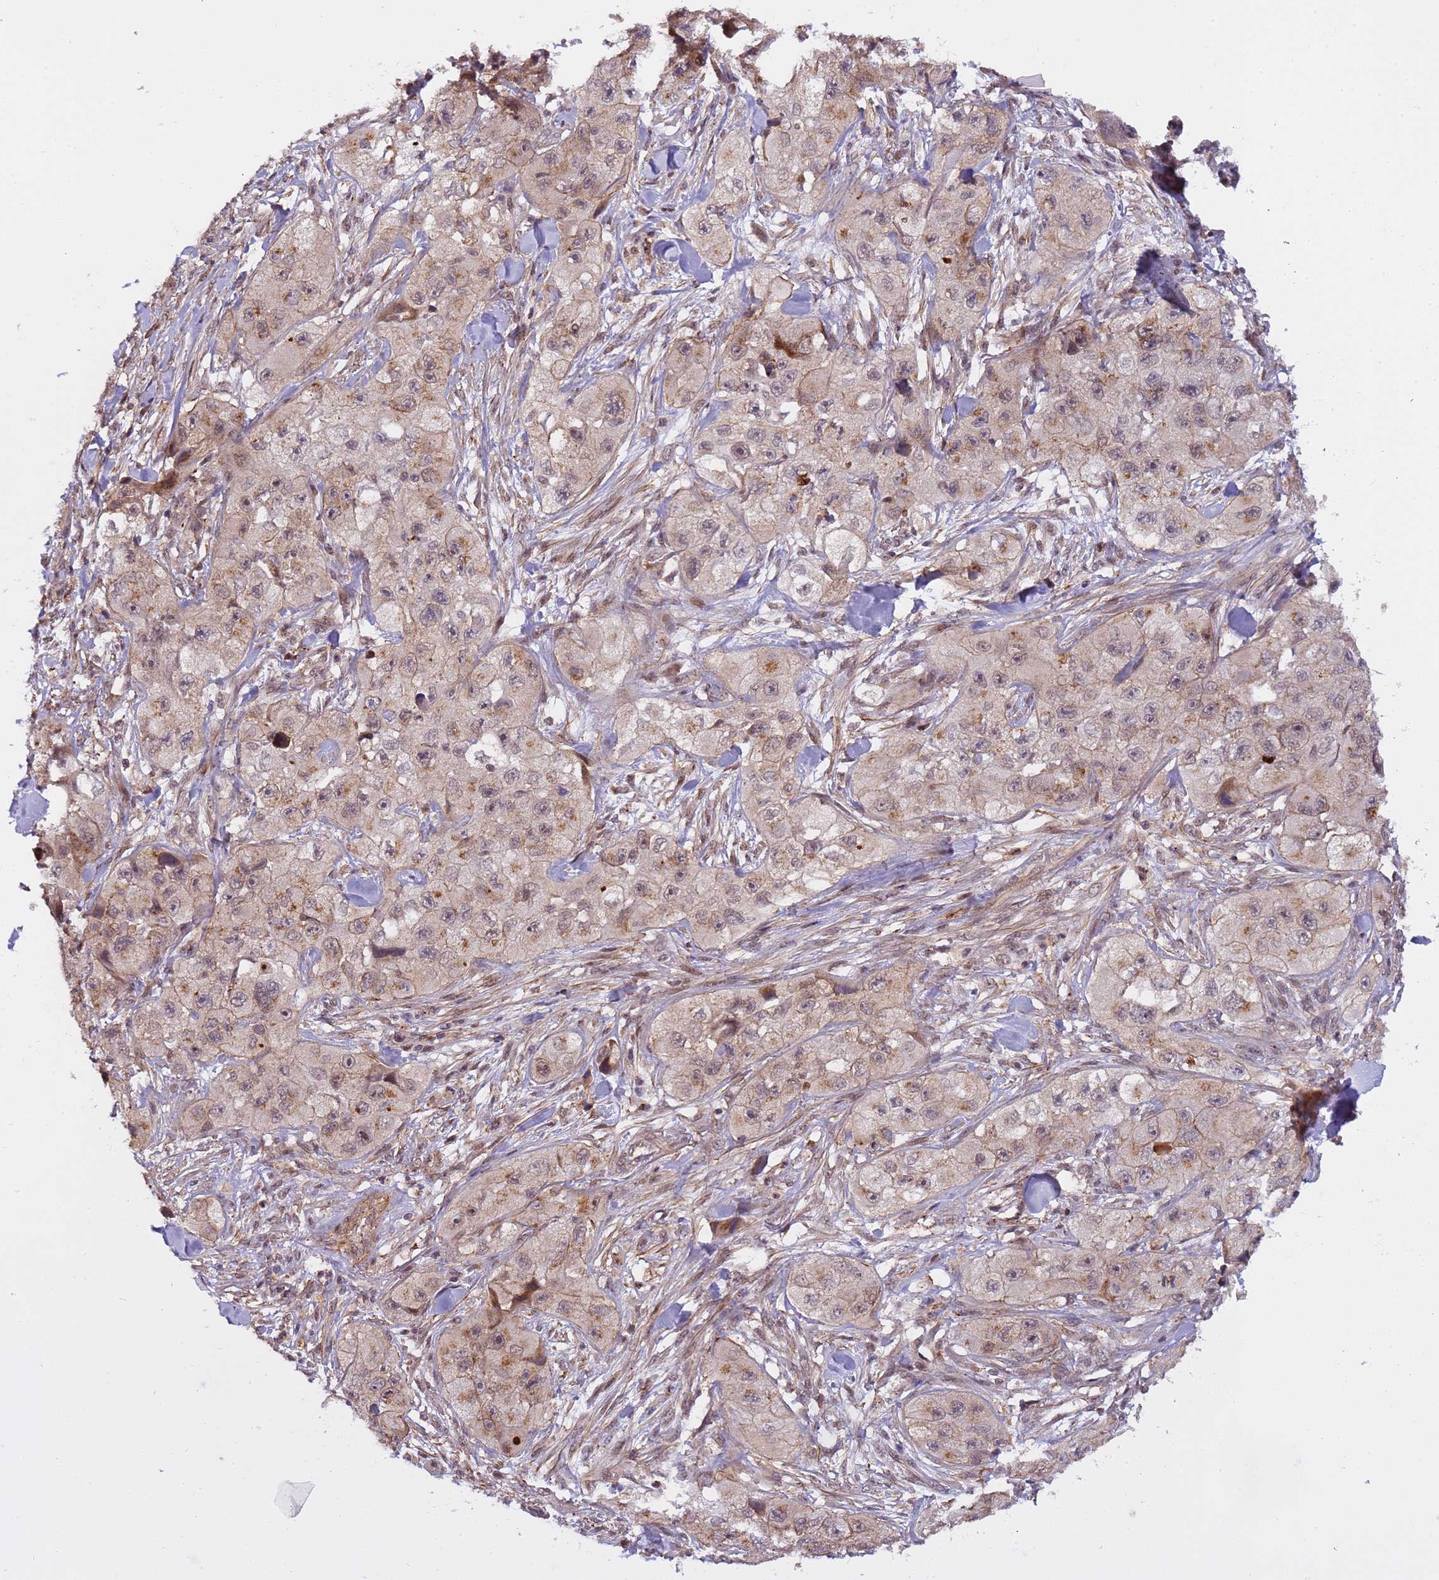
{"staining": {"intensity": "weak", "quantity": "25%-75%", "location": "cytoplasmic/membranous,nuclear"}, "tissue": "skin cancer", "cell_type": "Tumor cells", "image_type": "cancer", "snomed": [{"axis": "morphology", "description": "Squamous cell carcinoma, NOS"}, {"axis": "topography", "description": "Skin"}, {"axis": "topography", "description": "Subcutis"}], "caption": "Immunohistochemical staining of skin squamous cell carcinoma exhibits weak cytoplasmic/membranous and nuclear protein positivity in approximately 25%-75% of tumor cells. The protein is stained brown, and the nuclei are stained in blue (DAB (3,3'-diaminobenzidine) IHC with brightfield microscopy, high magnification).", "gene": "EMC2", "patient": {"sex": "male", "age": 73}}